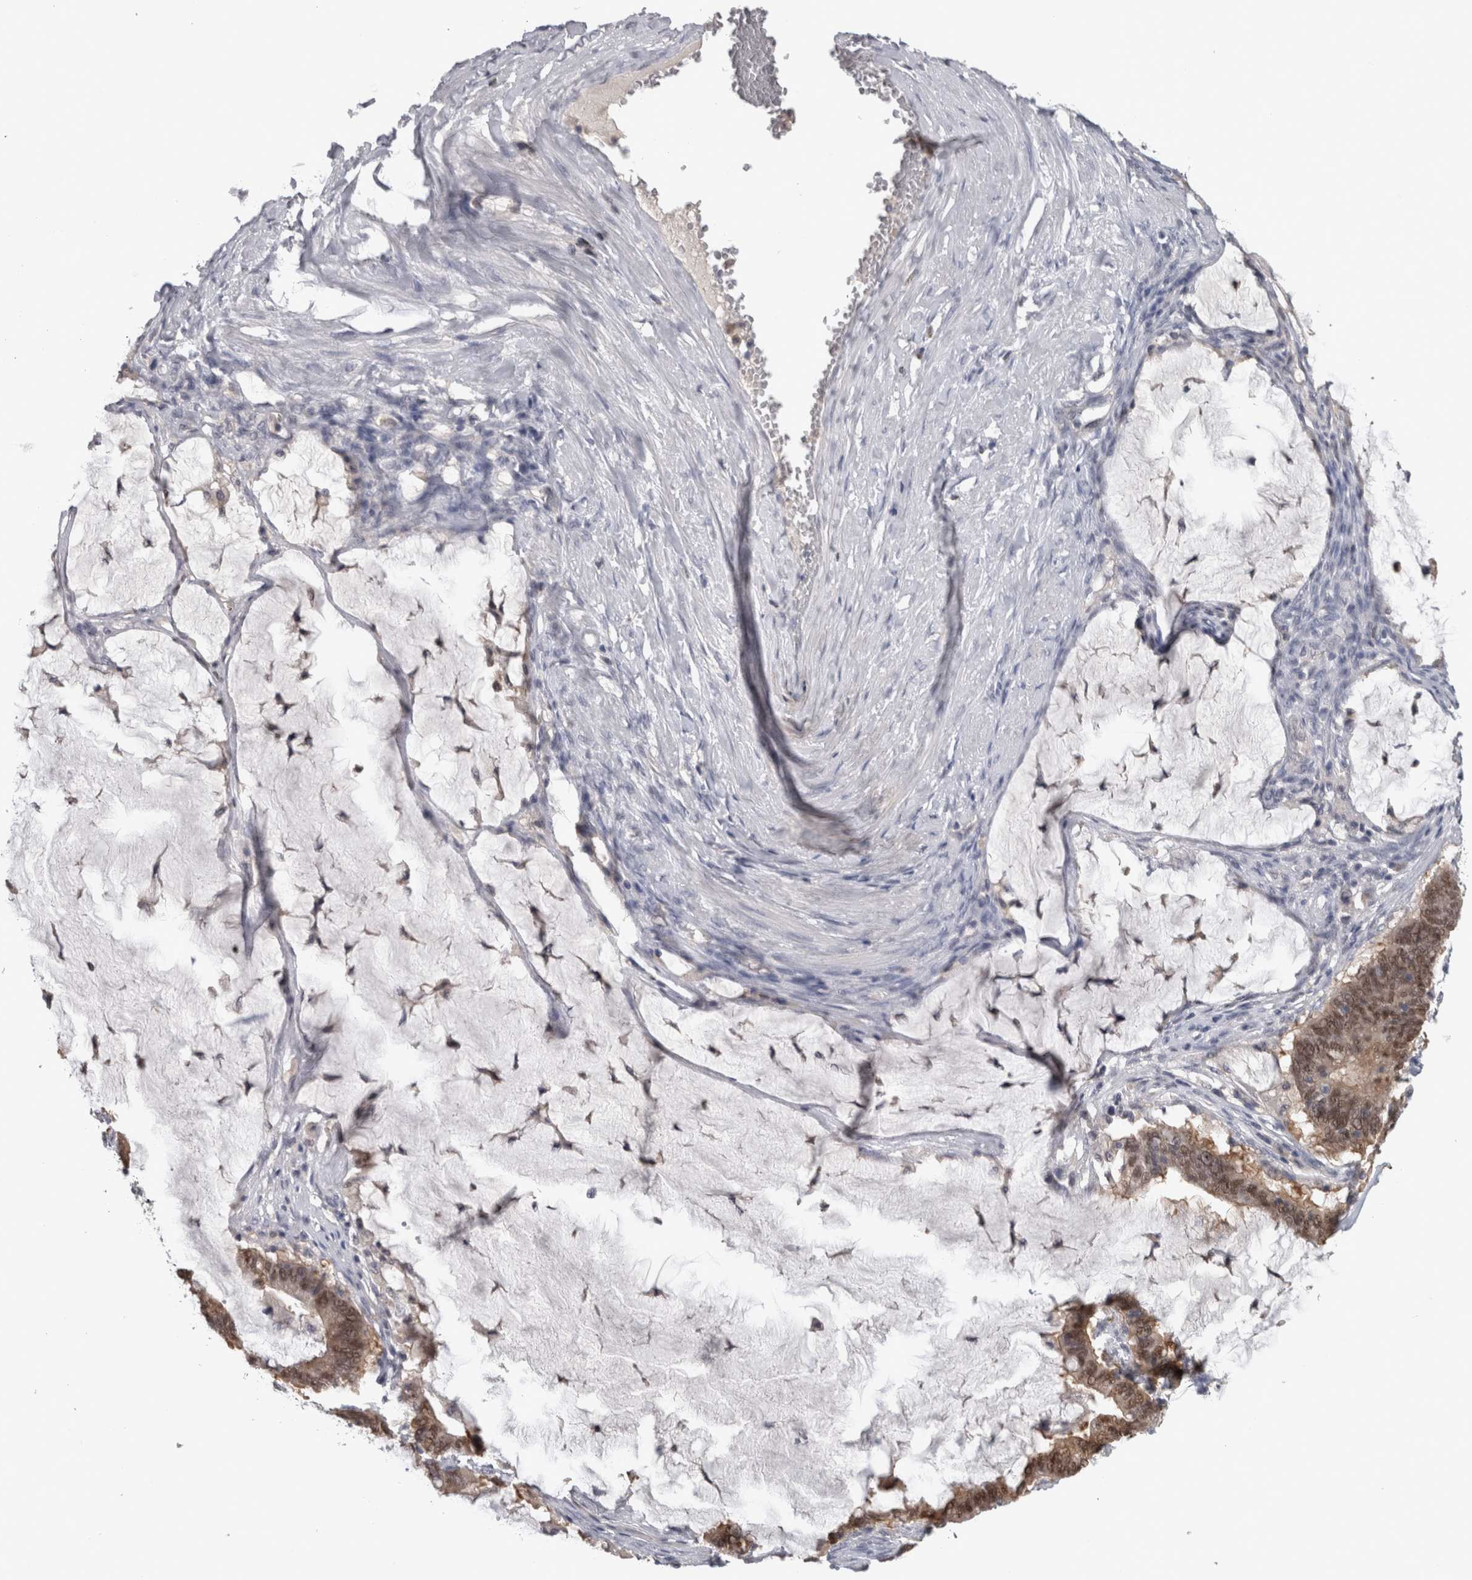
{"staining": {"intensity": "moderate", "quantity": "25%-75%", "location": "cytoplasmic/membranous,nuclear"}, "tissue": "ovarian cancer", "cell_type": "Tumor cells", "image_type": "cancer", "snomed": [{"axis": "morphology", "description": "Cystadenocarcinoma, mucinous, NOS"}, {"axis": "topography", "description": "Ovary"}], "caption": "IHC micrograph of neoplastic tissue: human ovarian cancer stained using IHC demonstrates medium levels of moderate protein expression localized specifically in the cytoplasmic/membranous and nuclear of tumor cells, appearing as a cytoplasmic/membranous and nuclear brown color.", "gene": "NAPRT", "patient": {"sex": "female", "age": 61}}